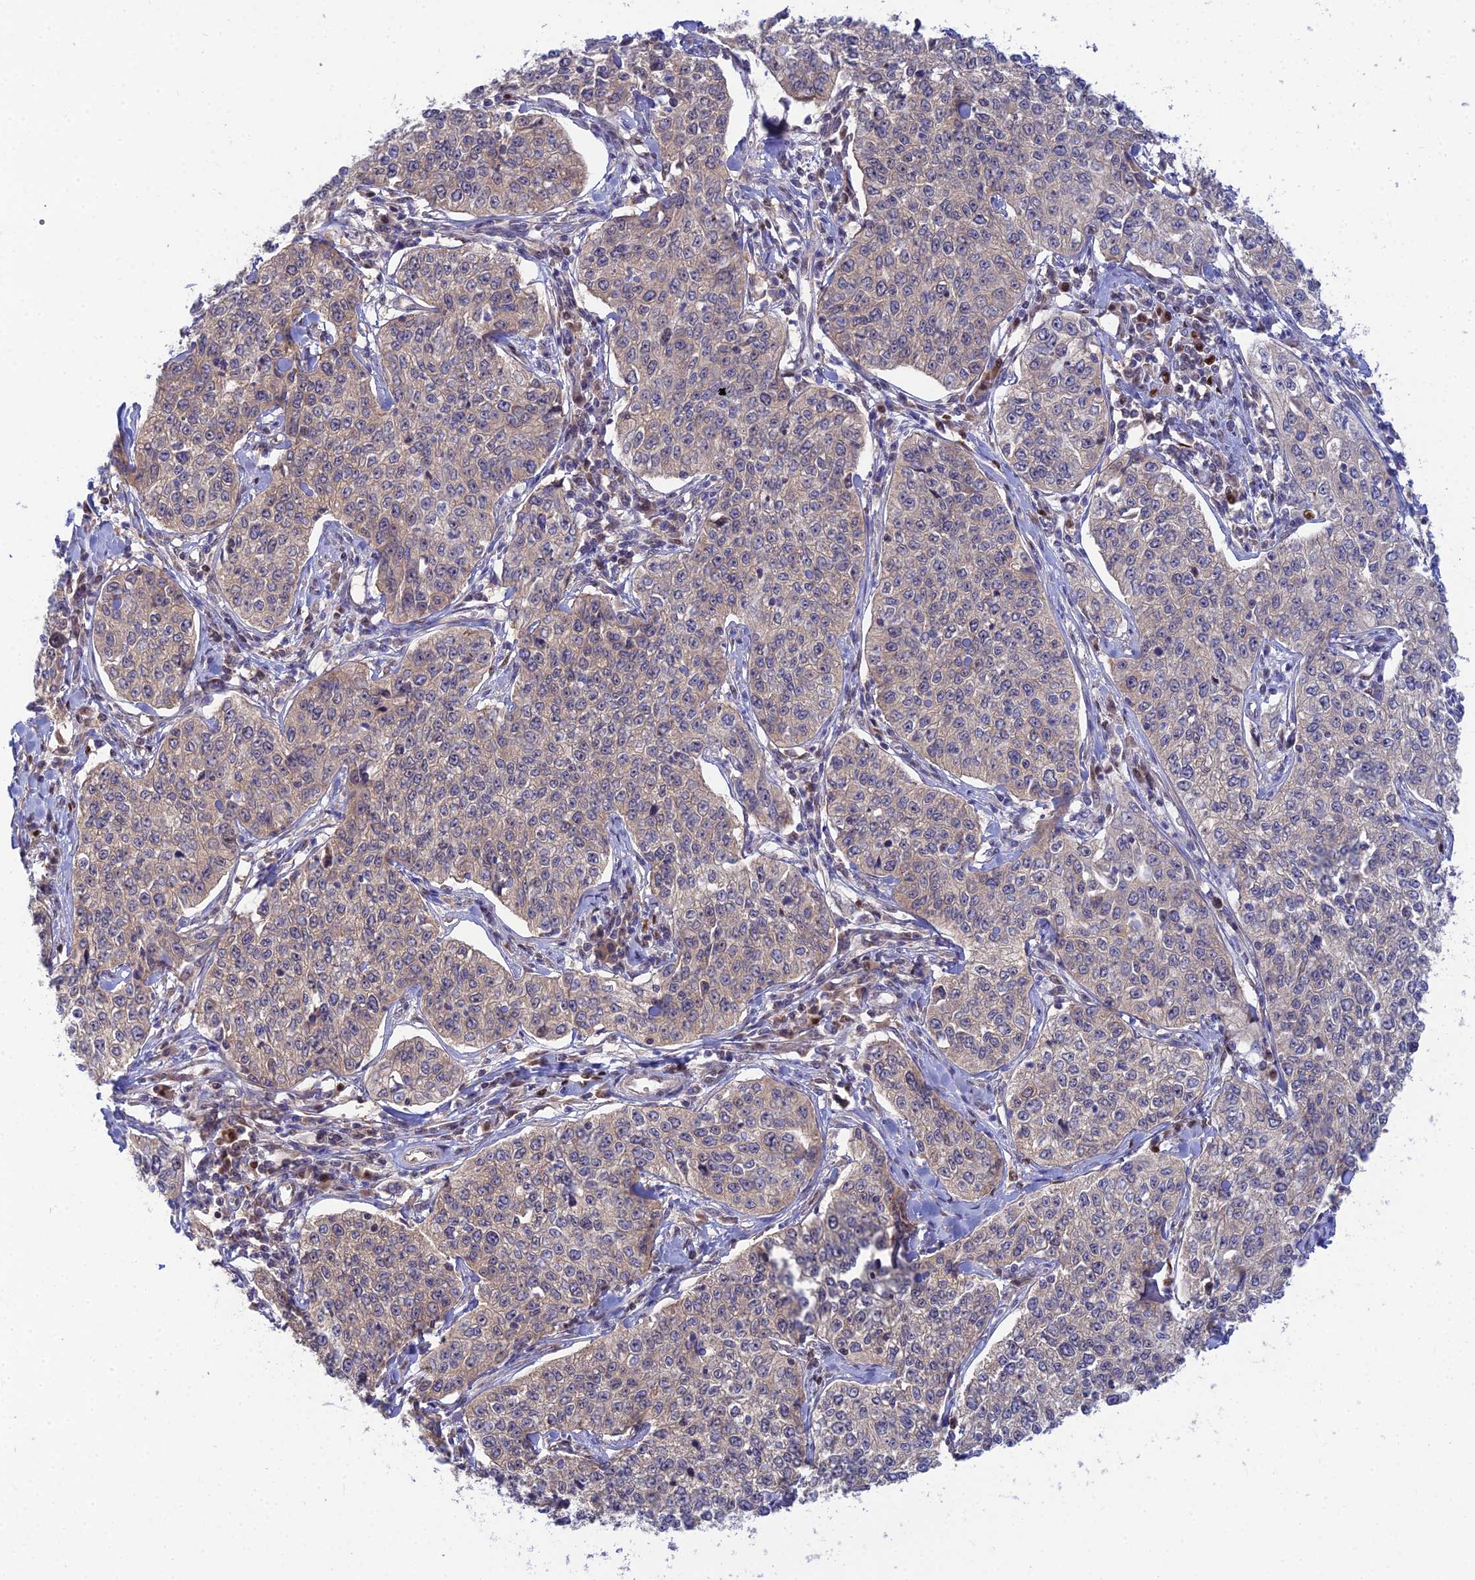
{"staining": {"intensity": "weak", "quantity": "<25%", "location": "cytoplasmic/membranous"}, "tissue": "cervical cancer", "cell_type": "Tumor cells", "image_type": "cancer", "snomed": [{"axis": "morphology", "description": "Squamous cell carcinoma, NOS"}, {"axis": "topography", "description": "Cervix"}], "caption": "An image of human cervical cancer (squamous cell carcinoma) is negative for staining in tumor cells.", "gene": "DNPEP", "patient": {"sex": "female", "age": 35}}